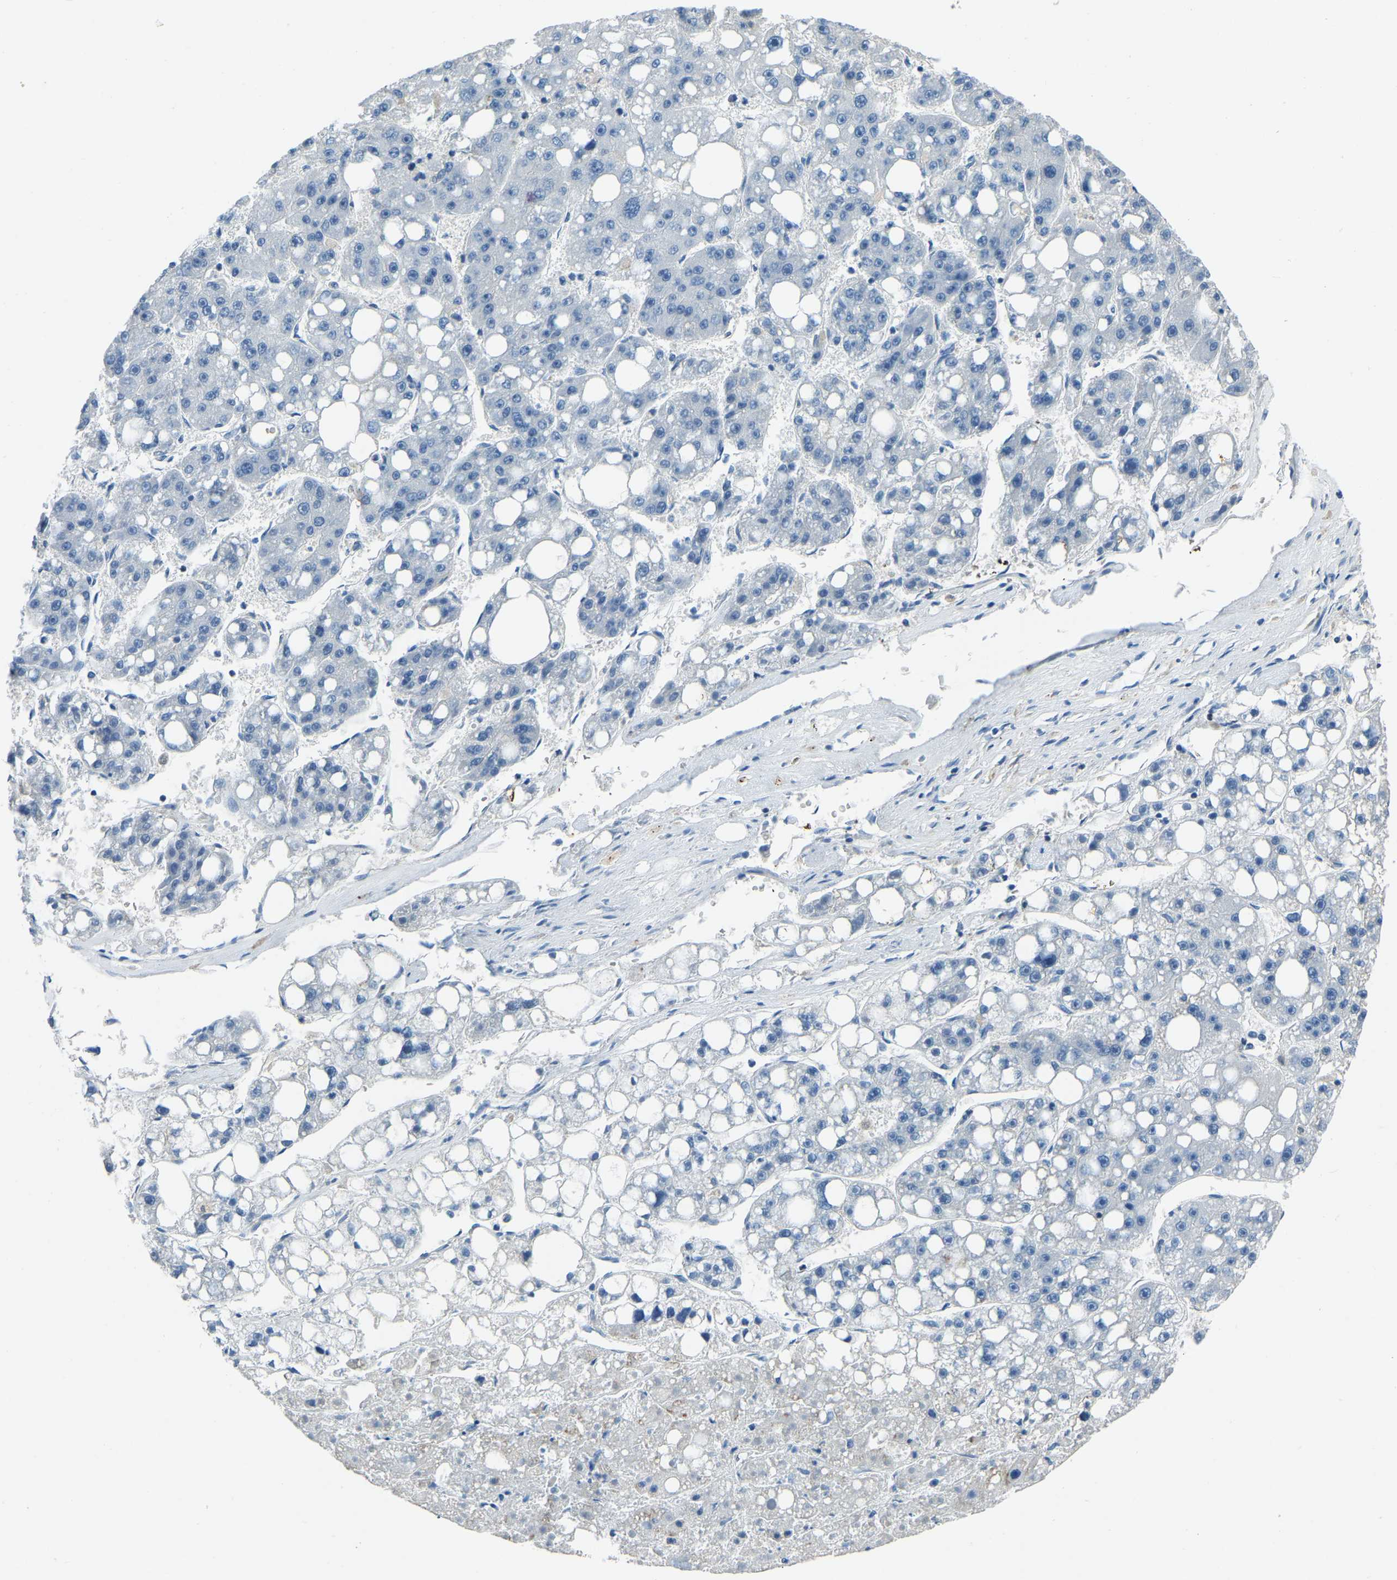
{"staining": {"intensity": "negative", "quantity": "none", "location": "none"}, "tissue": "liver cancer", "cell_type": "Tumor cells", "image_type": "cancer", "snomed": [{"axis": "morphology", "description": "Carcinoma, Hepatocellular, NOS"}, {"axis": "topography", "description": "Liver"}], "caption": "There is no significant positivity in tumor cells of hepatocellular carcinoma (liver).", "gene": "XIRP1", "patient": {"sex": "female", "age": 61}}